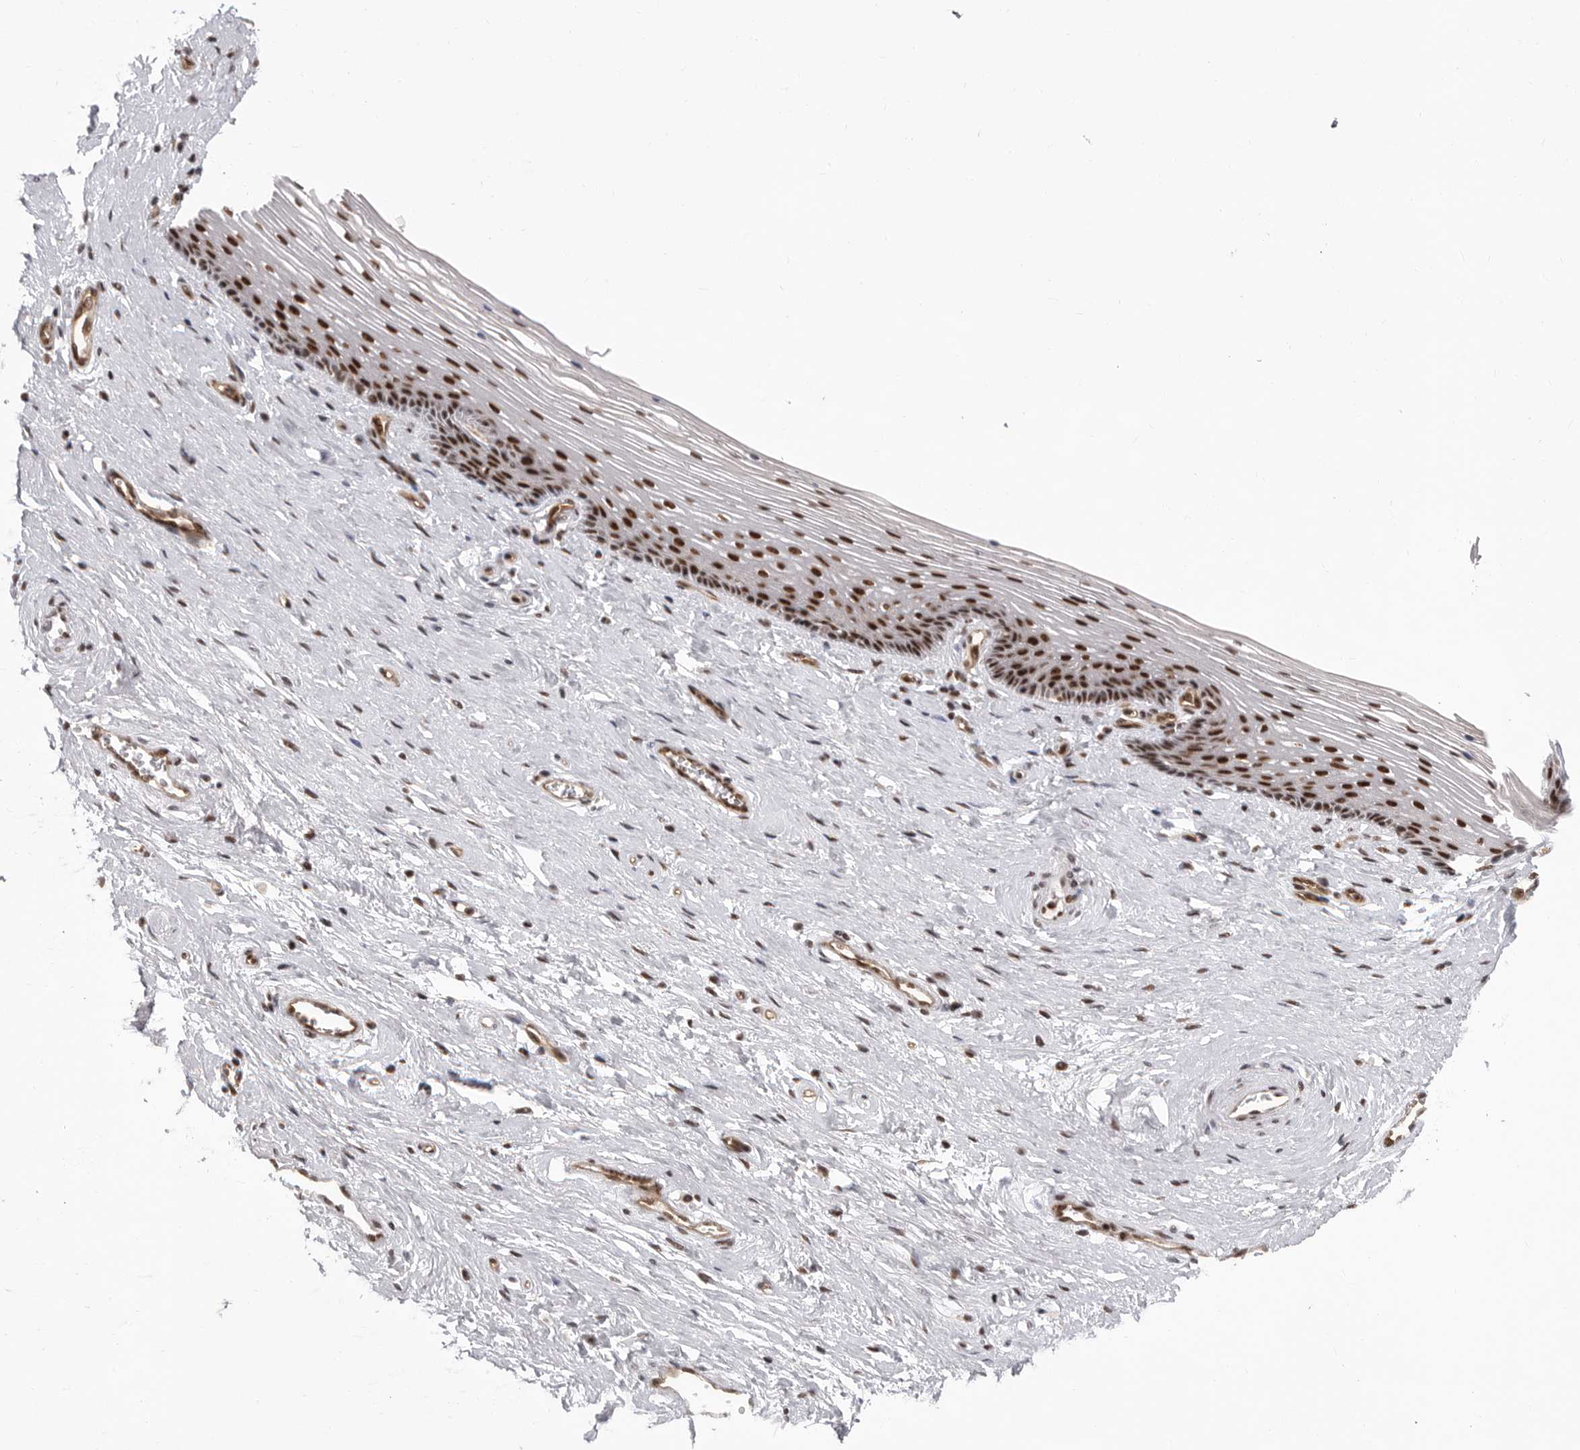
{"staining": {"intensity": "strong", "quantity": ">75%", "location": "nuclear"}, "tissue": "vagina", "cell_type": "Squamous epithelial cells", "image_type": "normal", "snomed": [{"axis": "morphology", "description": "Normal tissue, NOS"}, {"axis": "topography", "description": "Vagina"}], "caption": "Protein staining demonstrates strong nuclear staining in about >75% of squamous epithelial cells in normal vagina.", "gene": "PPP1R8", "patient": {"sex": "female", "age": 46}}